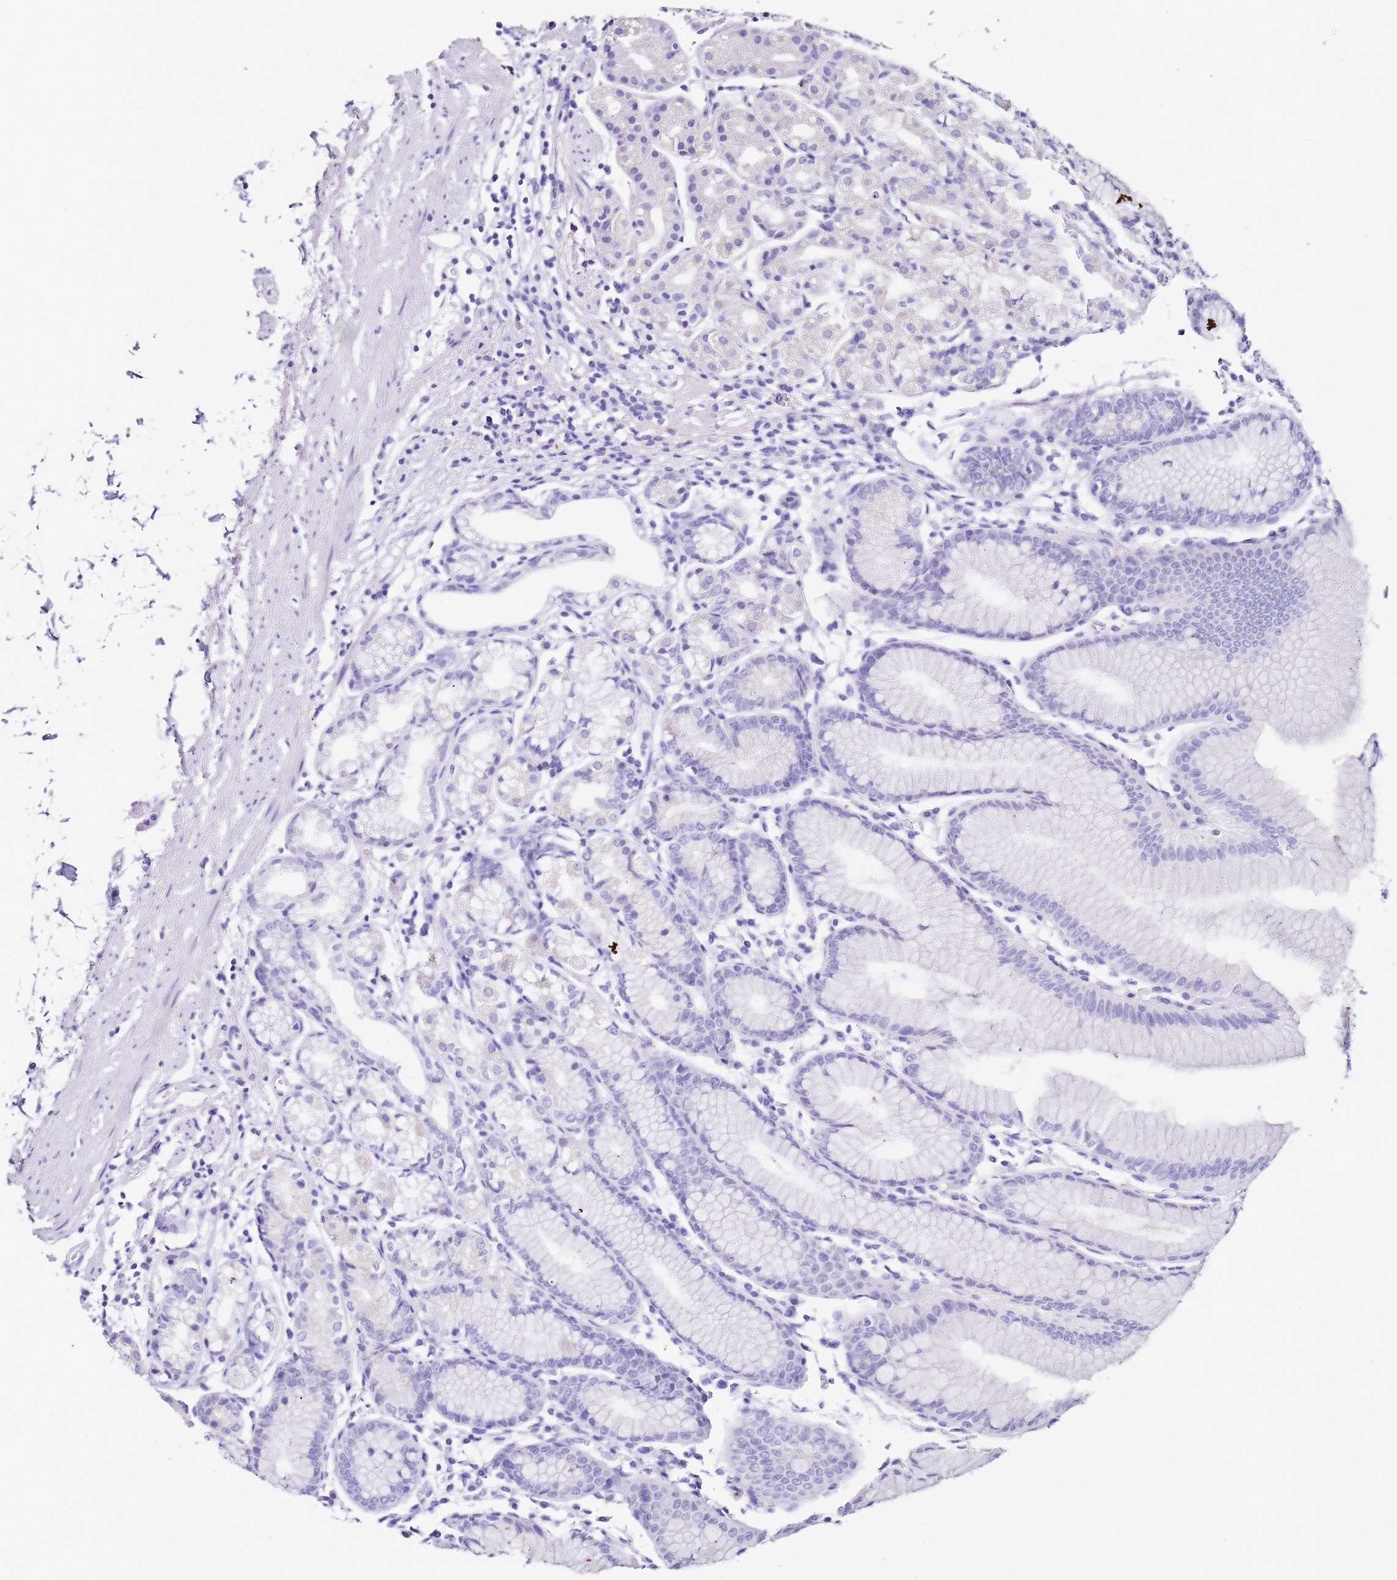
{"staining": {"intensity": "negative", "quantity": "none", "location": "none"}, "tissue": "stomach", "cell_type": "Glandular cells", "image_type": "normal", "snomed": [{"axis": "morphology", "description": "Normal tissue, NOS"}, {"axis": "topography", "description": "Stomach"}], "caption": "Immunohistochemistry histopathology image of benign stomach: human stomach stained with DAB (3,3'-diaminobenzidine) displays no significant protein positivity in glandular cells.", "gene": "PTBP2", "patient": {"sex": "female", "age": 57}}